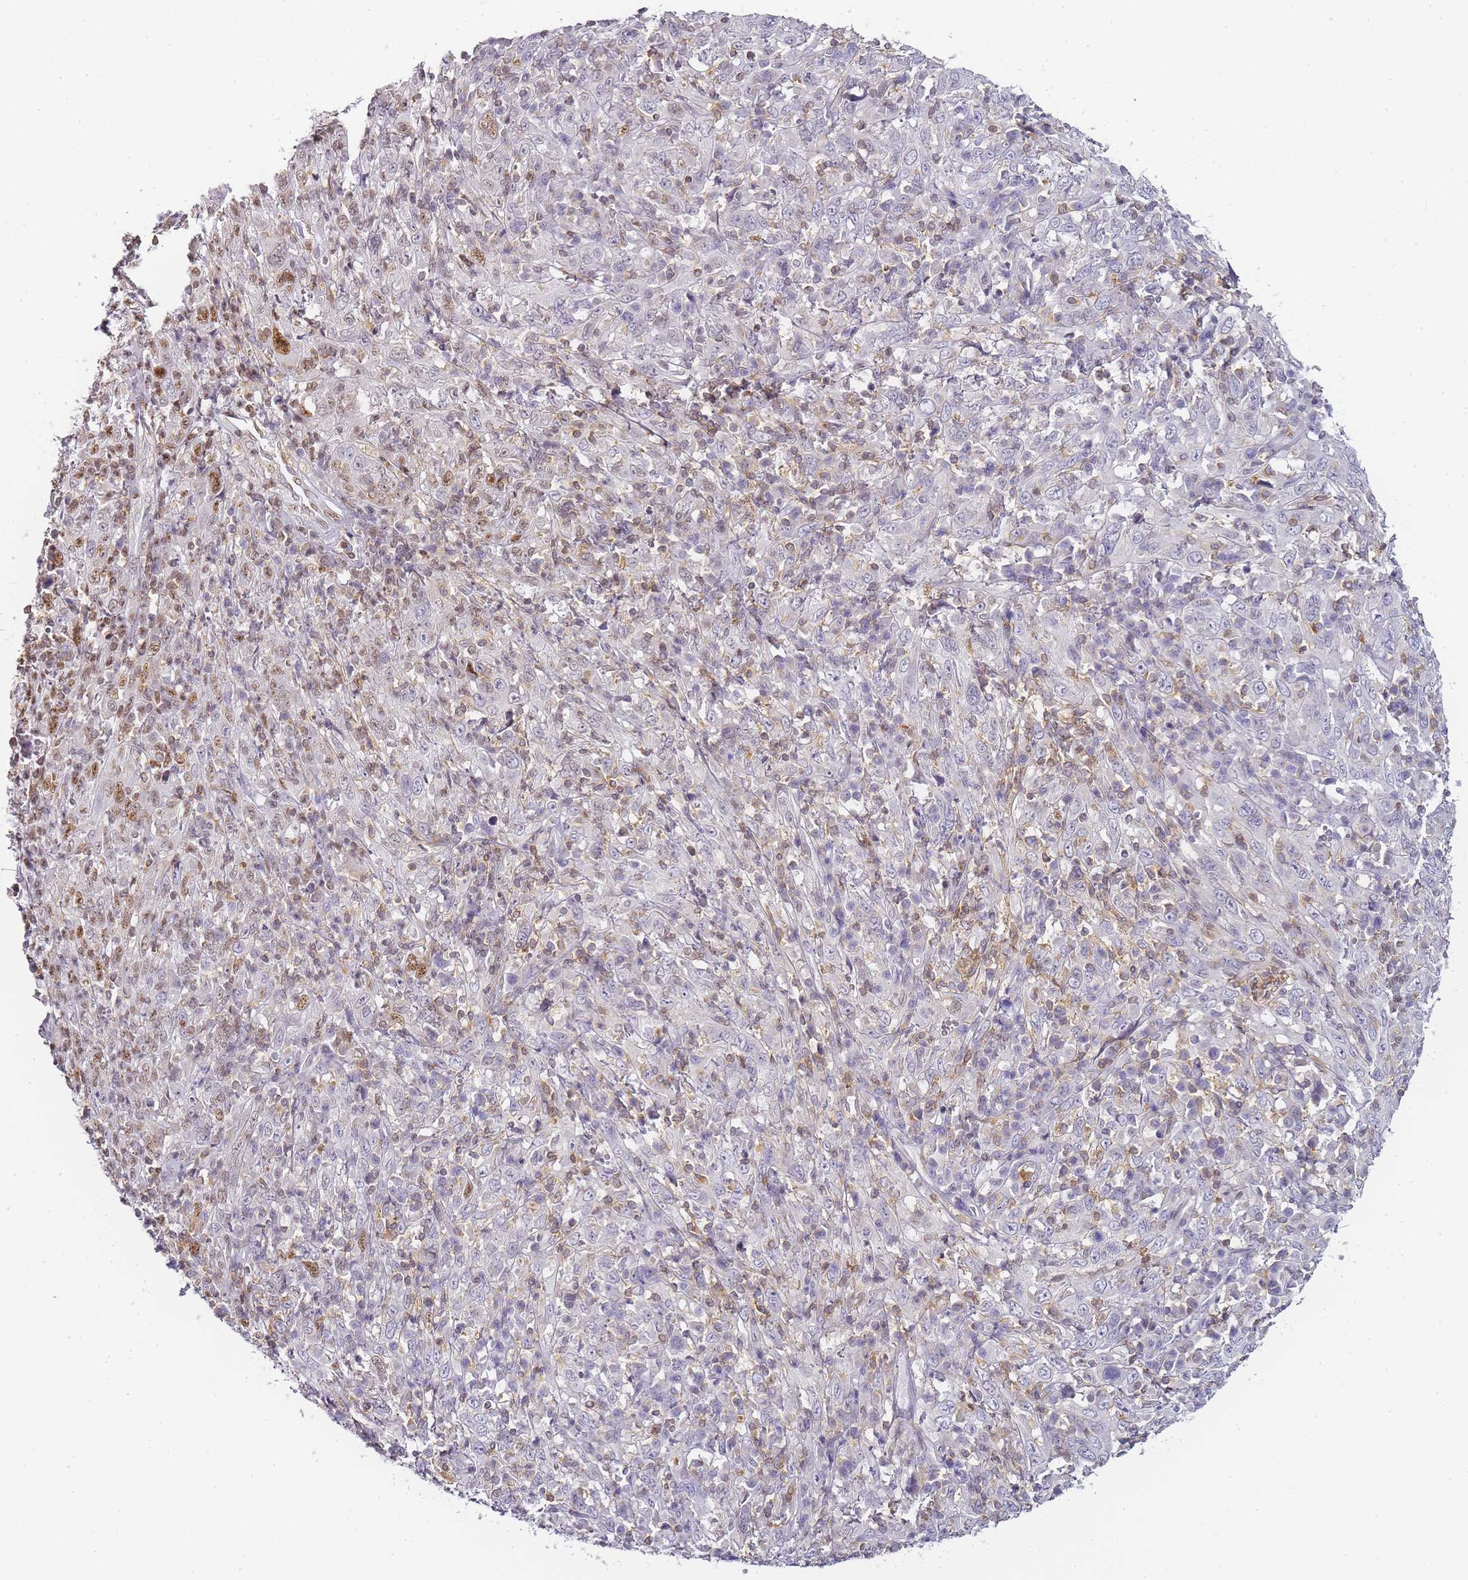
{"staining": {"intensity": "moderate", "quantity": "<25%", "location": "nuclear"}, "tissue": "cervical cancer", "cell_type": "Tumor cells", "image_type": "cancer", "snomed": [{"axis": "morphology", "description": "Squamous cell carcinoma, NOS"}, {"axis": "topography", "description": "Cervix"}], "caption": "Immunohistochemistry (IHC) micrograph of human cervical squamous cell carcinoma stained for a protein (brown), which displays low levels of moderate nuclear staining in approximately <25% of tumor cells.", "gene": "JAKMIP1", "patient": {"sex": "female", "age": 46}}